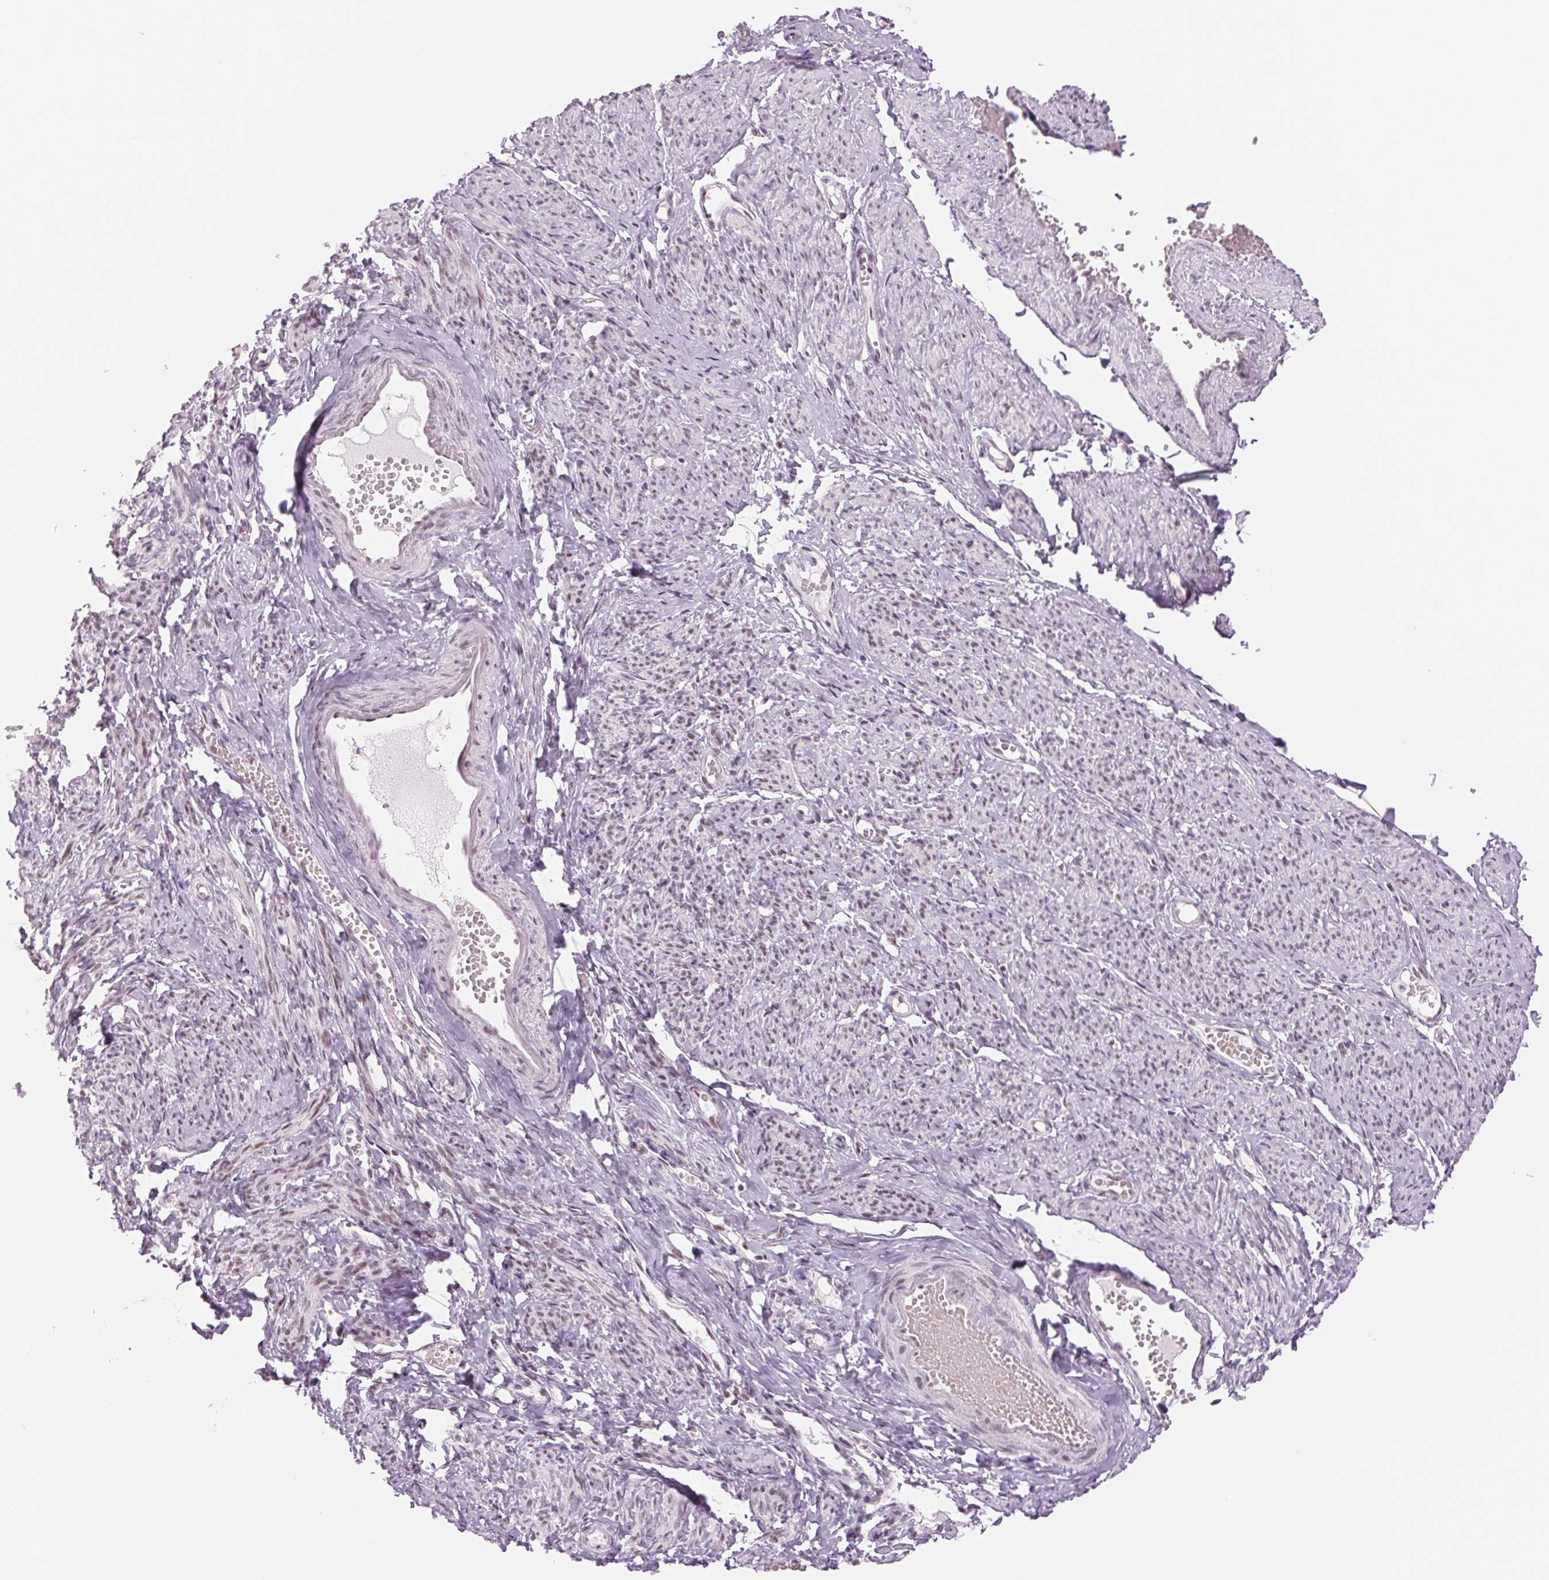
{"staining": {"intensity": "moderate", "quantity": "25%-75%", "location": "nuclear"}, "tissue": "smooth muscle", "cell_type": "Smooth muscle cells", "image_type": "normal", "snomed": [{"axis": "morphology", "description": "Normal tissue, NOS"}, {"axis": "topography", "description": "Smooth muscle"}], "caption": "Immunohistochemical staining of normal human smooth muscle demonstrates 25%-75% levels of moderate nuclear protein positivity in about 25%-75% of smooth muscle cells. The staining was performed using DAB to visualize the protein expression in brown, while the nuclei were stained in blue with hematoxylin (Magnification: 20x).", "gene": "ZC3H14", "patient": {"sex": "female", "age": 65}}